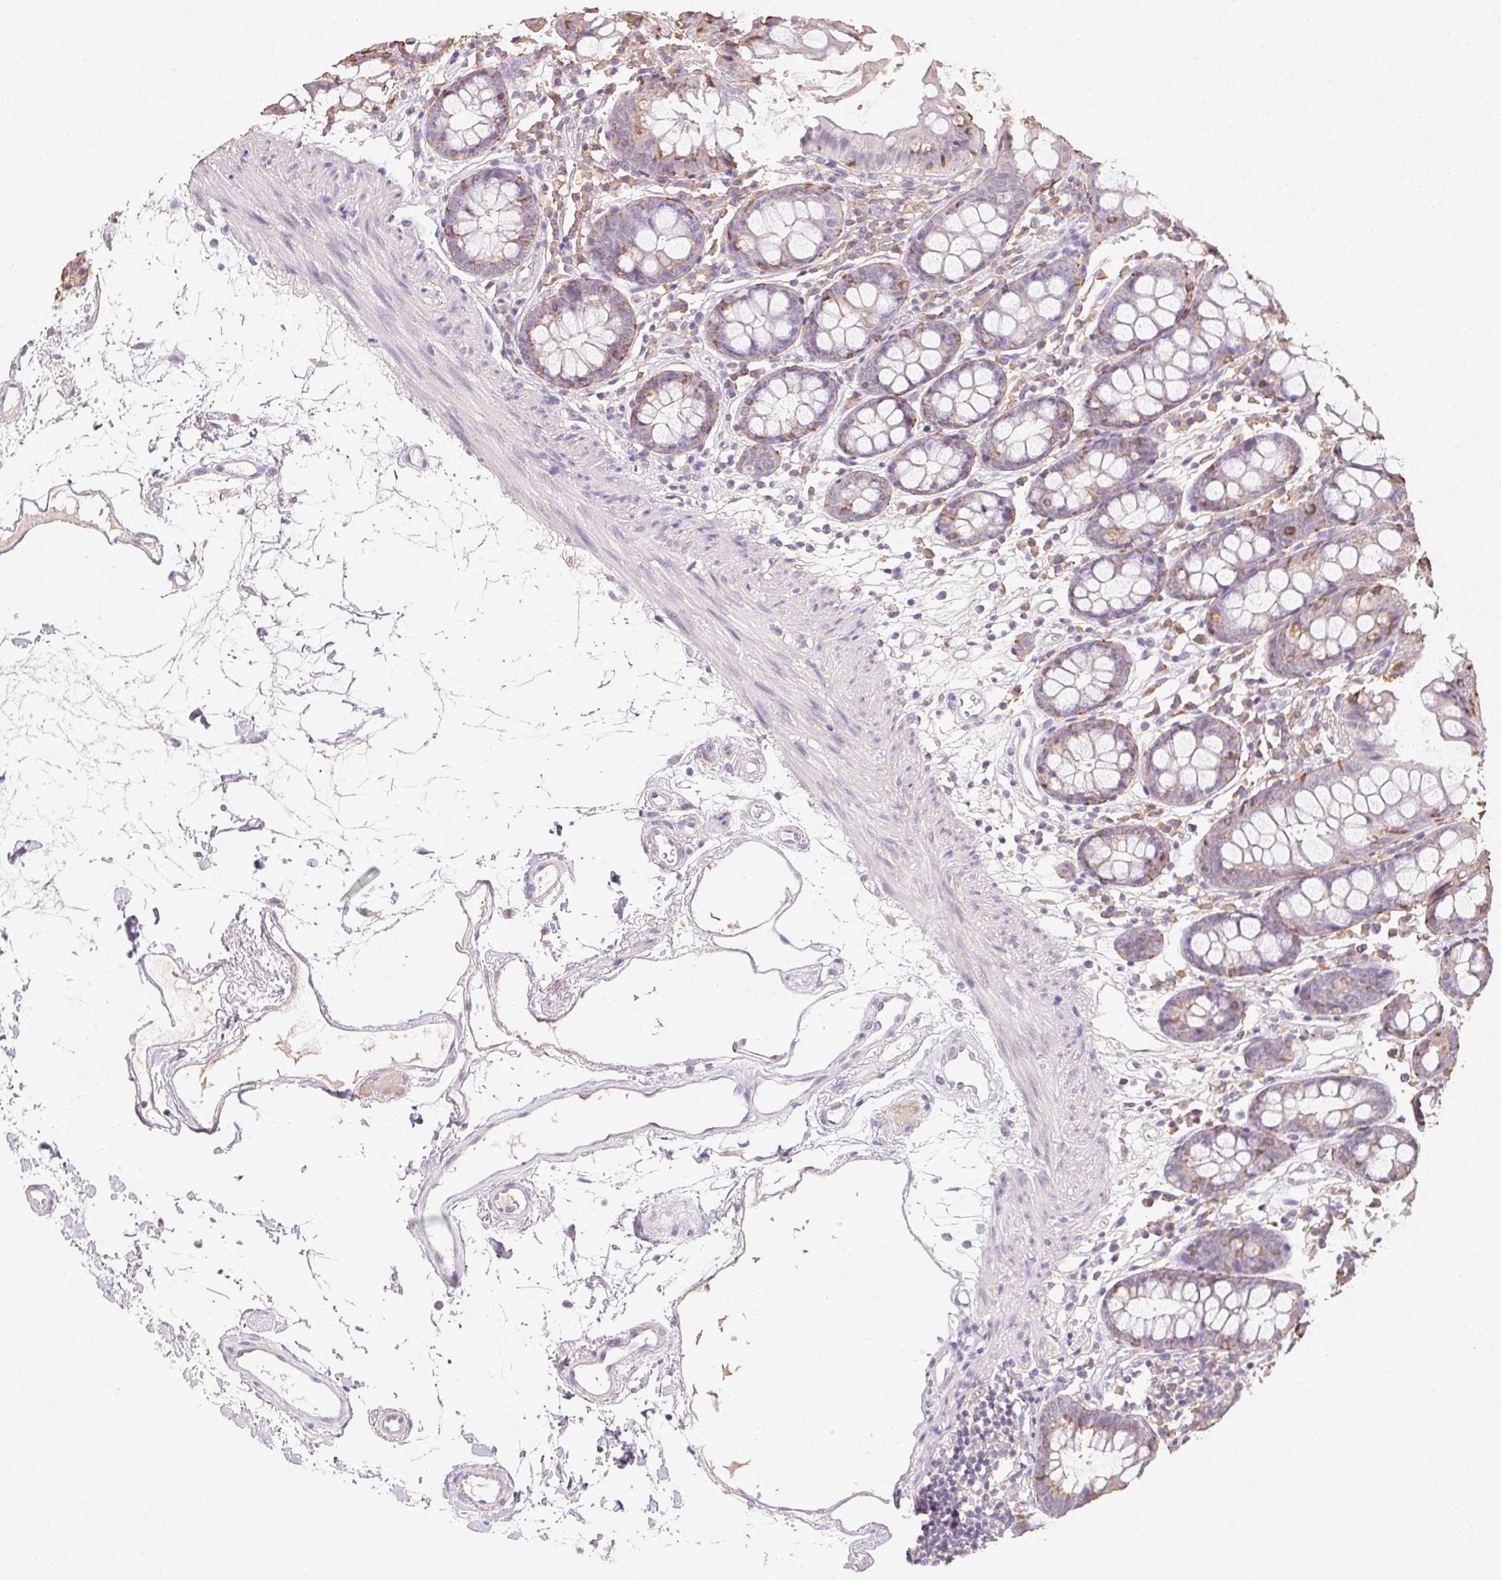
{"staining": {"intensity": "weak", "quantity": "25%-75%", "location": "cytoplasmic/membranous"}, "tissue": "colon", "cell_type": "Endothelial cells", "image_type": "normal", "snomed": [{"axis": "morphology", "description": "Normal tissue, NOS"}, {"axis": "topography", "description": "Colon"}], "caption": "Endothelial cells demonstrate low levels of weak cytoplasmic/membranous staining in about 25%-75% of cells in benign colon. The staining was performed using DAB to visualize the protein expression in brown, while the nuclei were stained in blue with hematoxylin (Magnification: 20x).", "gene": "MAP7D2", "patient": {"sex": "female", "age": 84}}